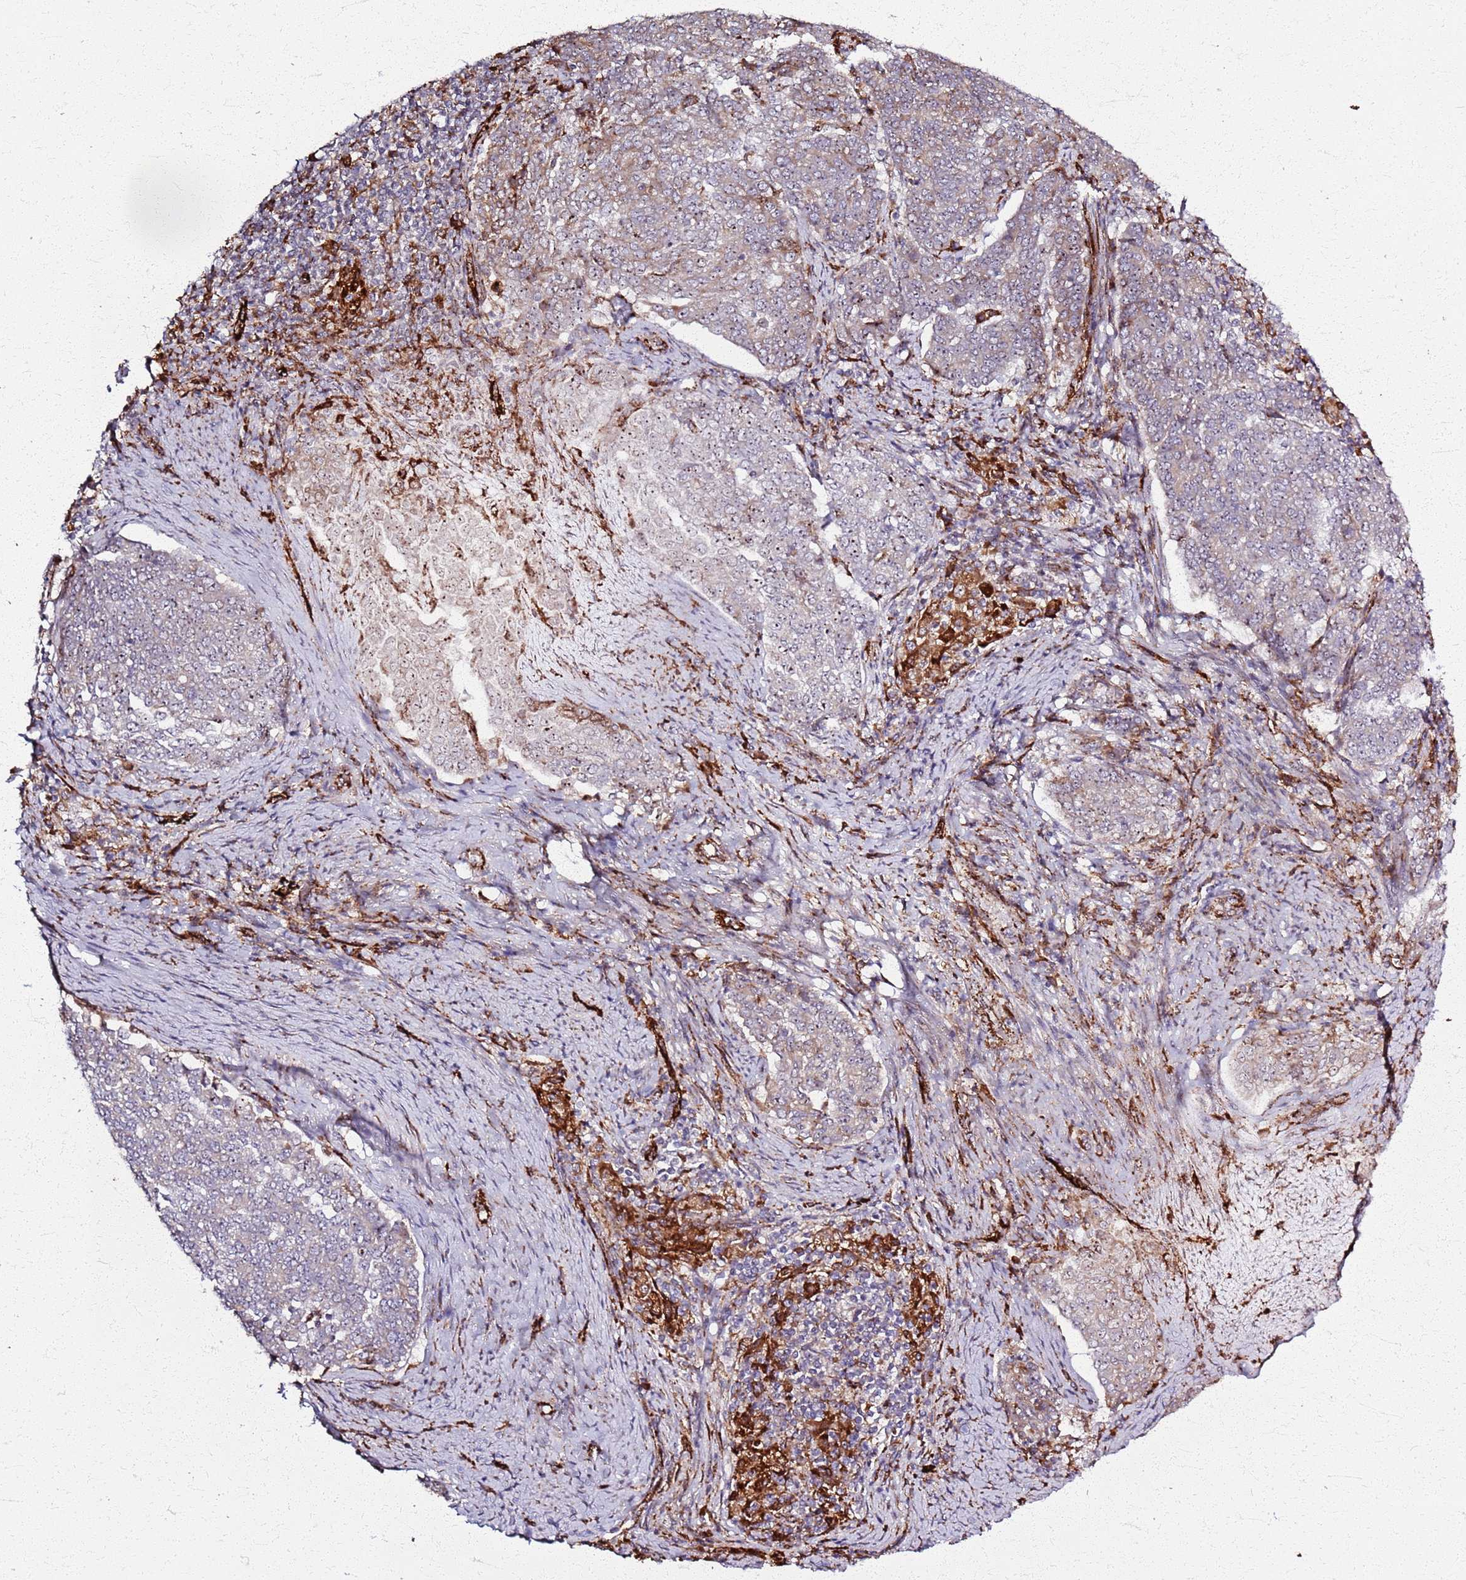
{"staining": {"intensity": "weak", "quantity": "25%-75%", "location": "cytoplasmic/membranous,nuclear"}, "tissue": "endometrial cancer", "cell_type": "Tumor cells", "image_type": "cancer", "snomed": [{"axis": "morphology", "description": "Adenocarcinoma, NOS"}, {"axis": "topography", "description": "Endometrium"}], "caption": "Protein staining demonstrates weak cytoplasmic/membranous and nuclear expression in approximately 25%-75% of tumor cells in endometrial cancer (adenocarcinoma).", "gene": "KRI1", "patient": {"sex": "female", "age": 80}}